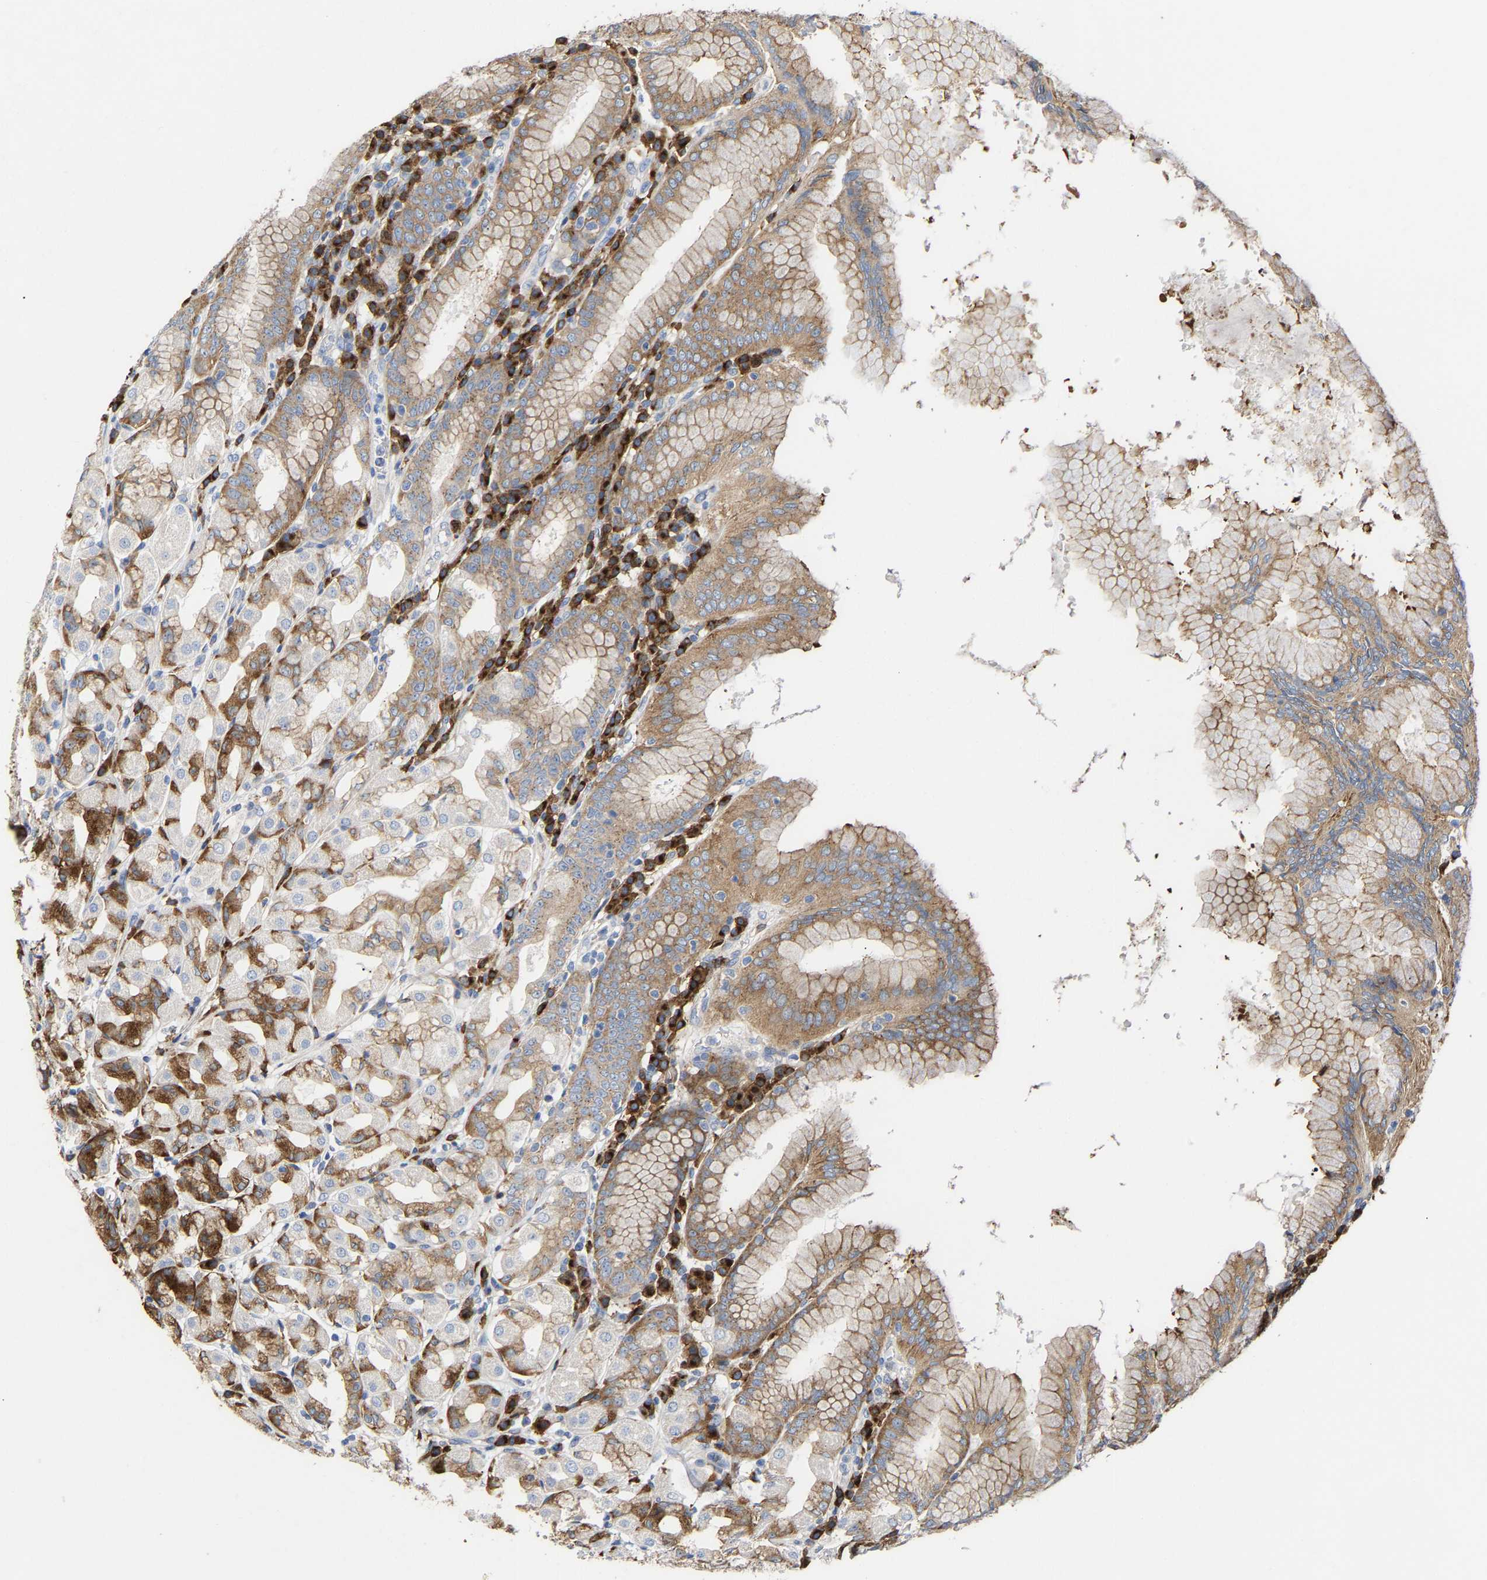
{"staining": {"intensity": "moderate", "quantity": "25%-75%", "location": "cytoplasmic/membranous"}, "tissue": "stomach", "cell_type": "Glandular cells", "image_type": "normal", "snomed": [{"axis": "morphology", "description": "Normal tissue, NOS"}, {"axis": "topography", "description": "Stomach"}, {"axis": "topography", "description": "Stomach, lower"}], "caption": "Immunohistochemistry (IHC) of unremarkable stomach exhibits medium levels of moderate cytoplasmic/membranous positivity in about 25%-75% of glandular cells. (IHC, brightfield microscopy, high magnification).", "gene": "PPP1R15A", "patient": {"sex": "female", "age": 56}}